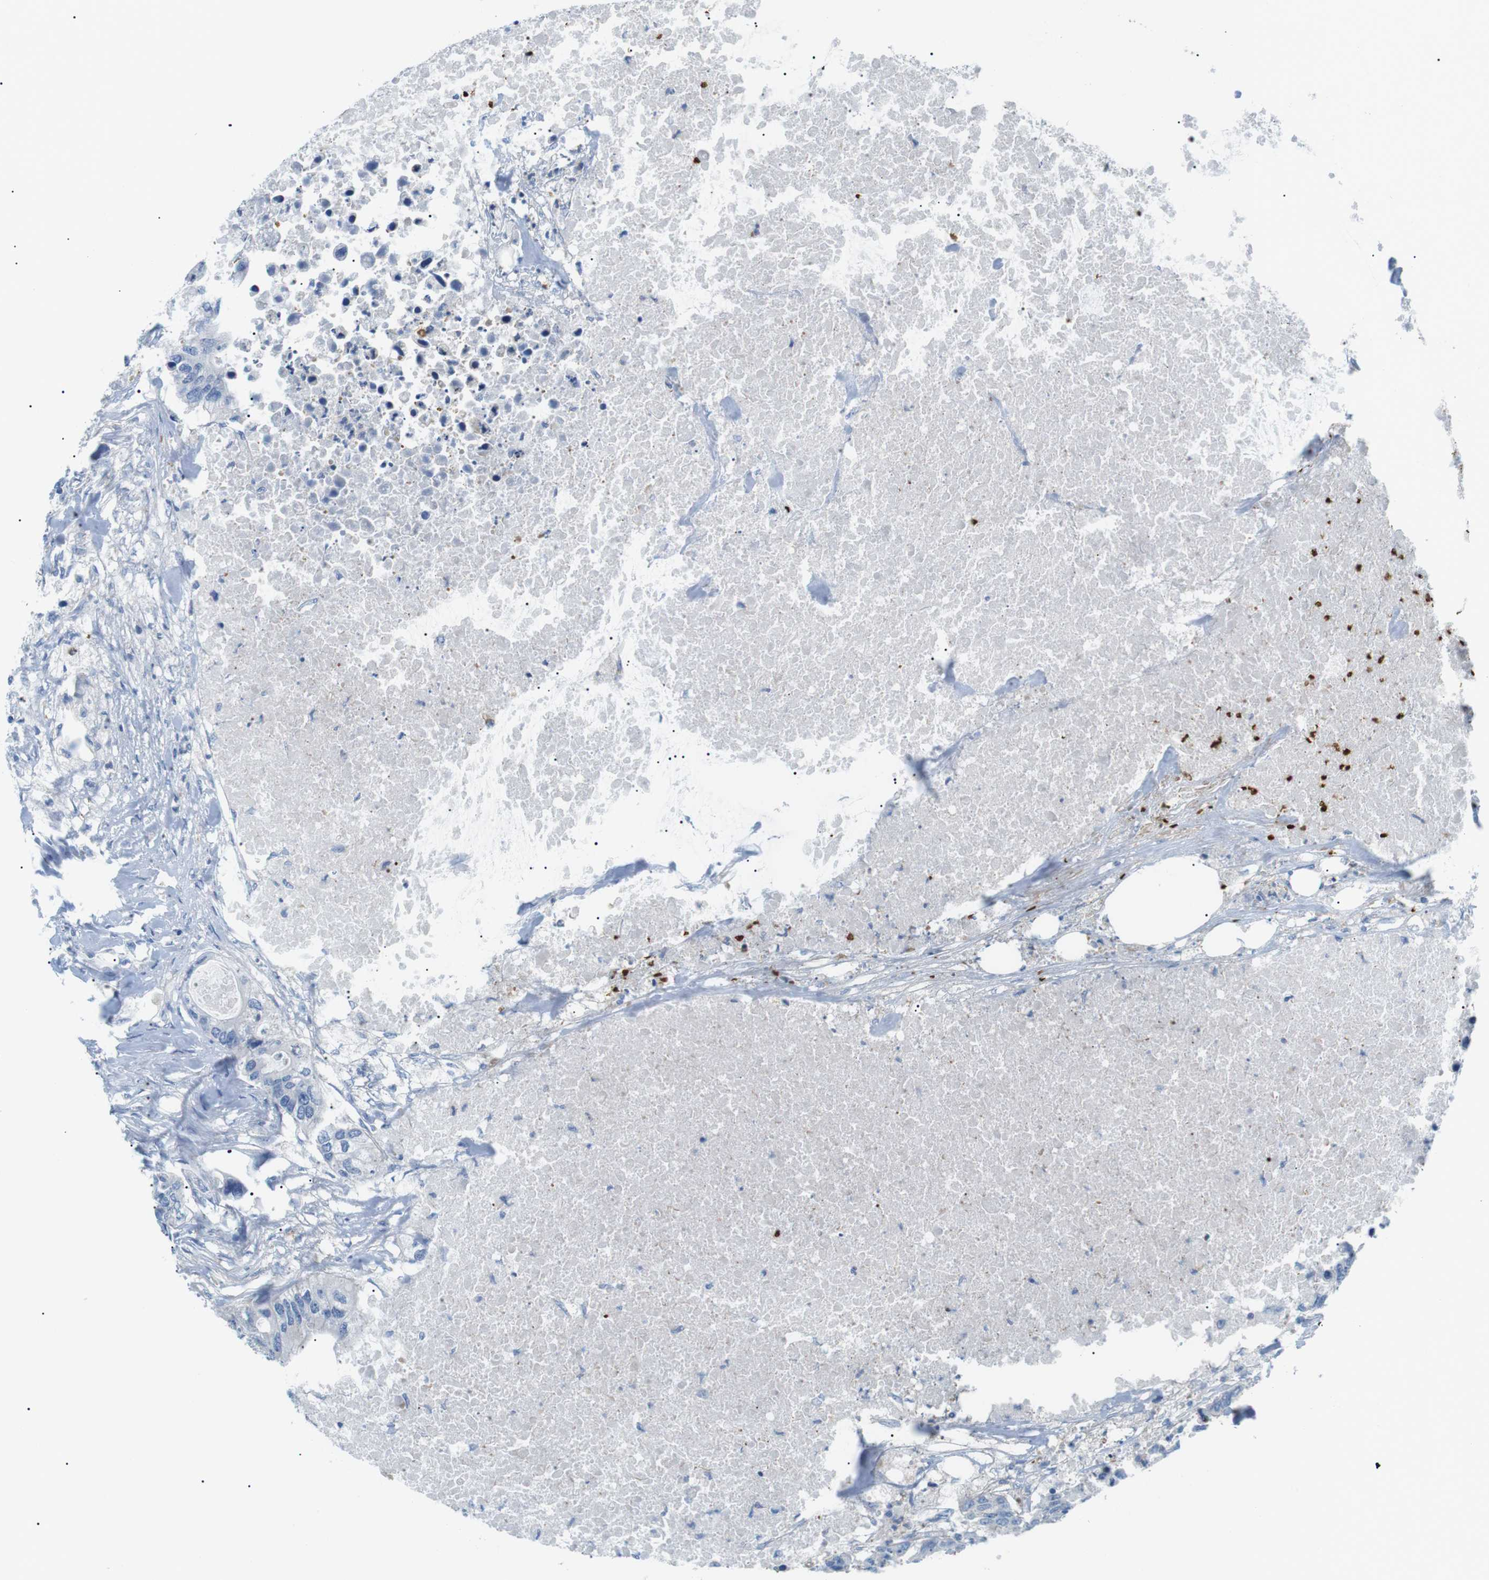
{"staining": {"intensity": "negative", "quantity": "none", "location": "none"}, "tissue": "colorectal cancer", "cell_type": "Tumor cells", "image_type": "cancer", "snomed": [{"axis": "morphology", "description": "Adenocarcinoma, NOS"}, {"axis": "topography", "description": "Colon"}], "caption": "An IHC photomicrograph of colorectal cancer is shown. There is no staining in tumor cells of colorectal cancer.", "gene": "ADCY10", "patient": {"sex": "male", "age": 71}}